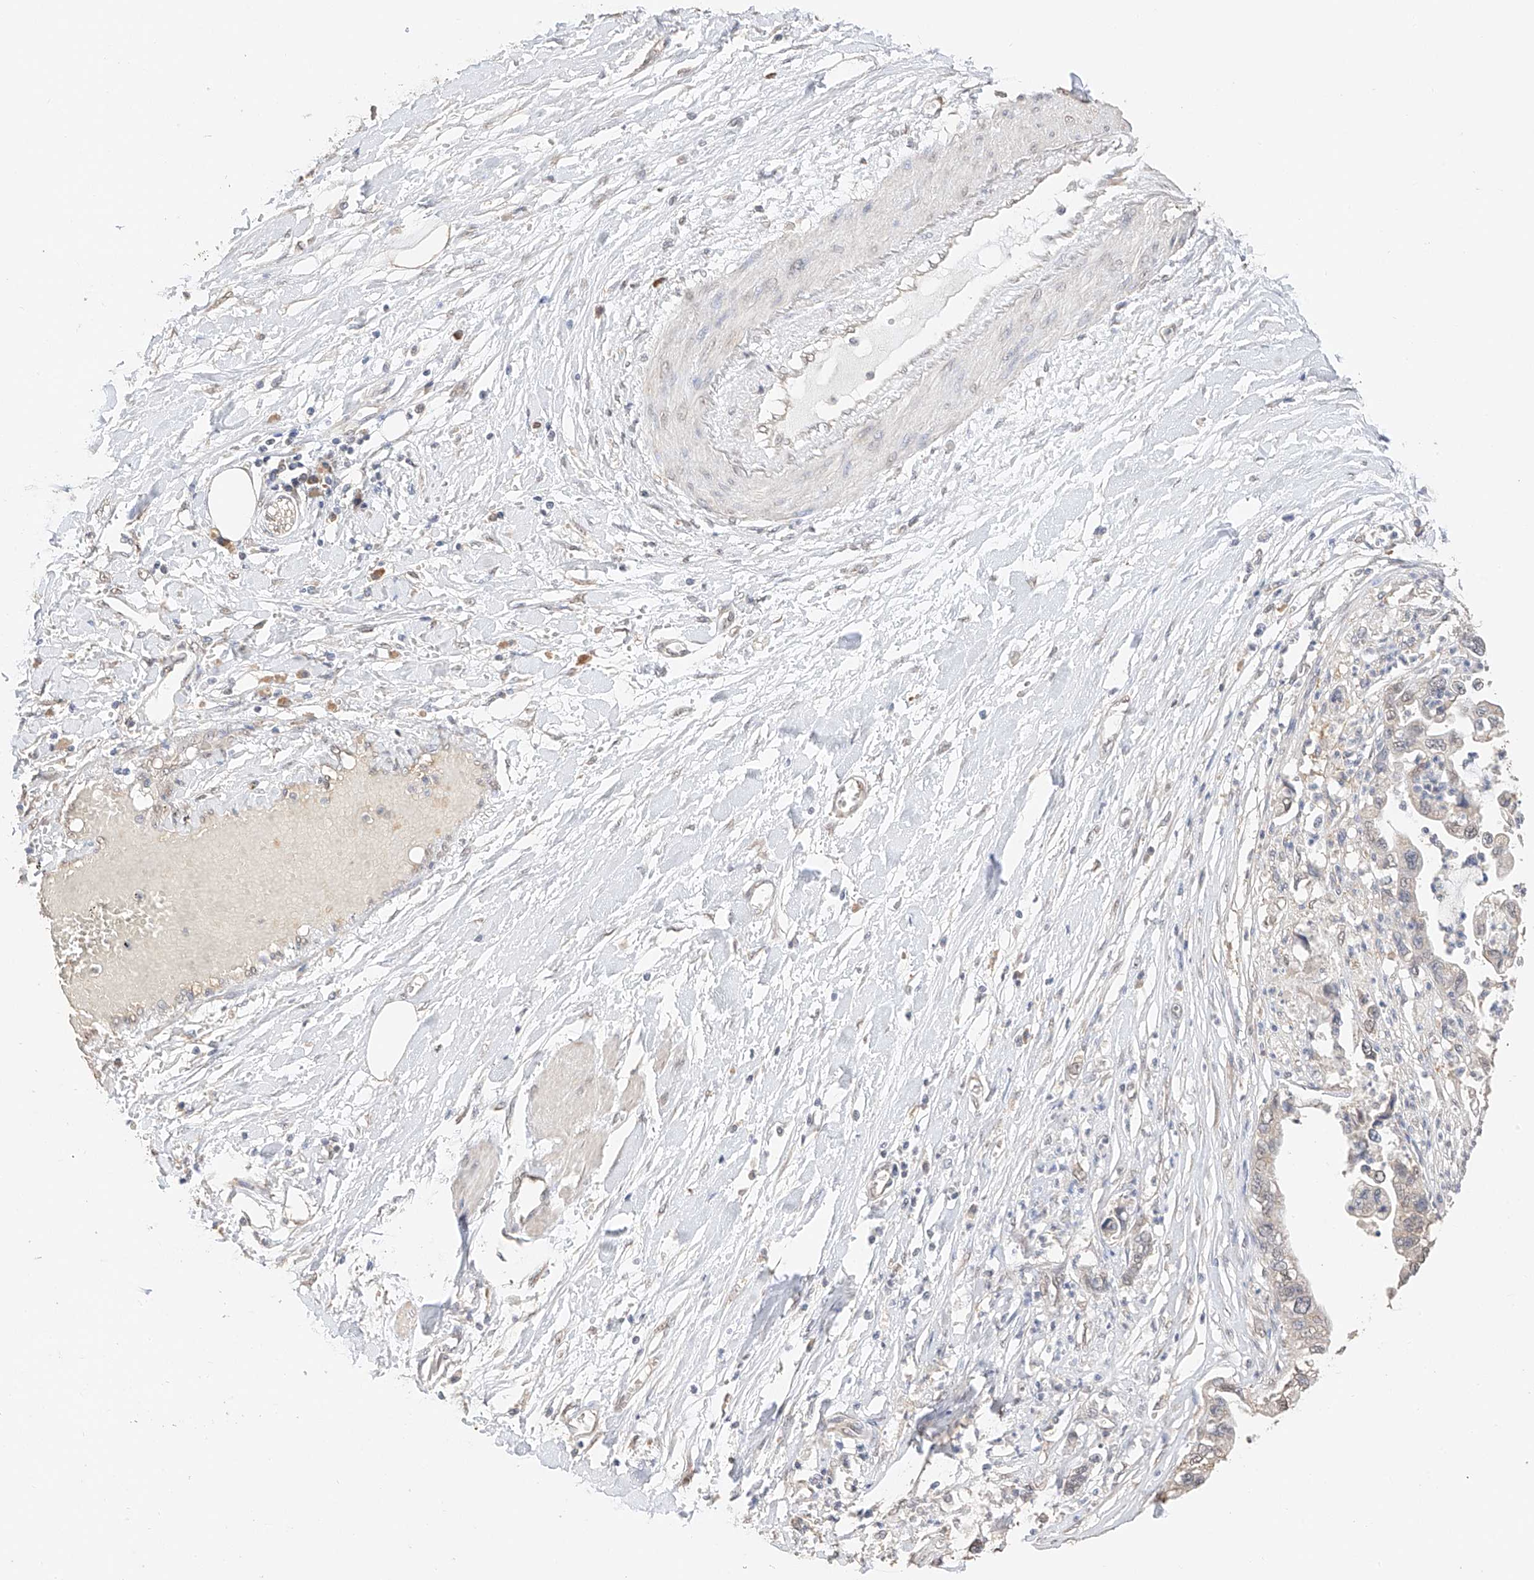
{"staining": {"intensity": "negative", "quantity": "none", "location": "none"}, "tissue": "pancreatic cancer", "cell_type": "Tumor cells", "image_type": "cancer", "snomed": [{"axis": "morphology", "description": "Adenocarcinoma, NOS"}, {"axis": "topography", "description": "Pancreas"}], "caption": "IHC of human pancreatic adenocarcinoma exhibits no positivity in tumor cells.", "gene": "IL22RA2", "patient": {"sex": "male", "age": 56}}